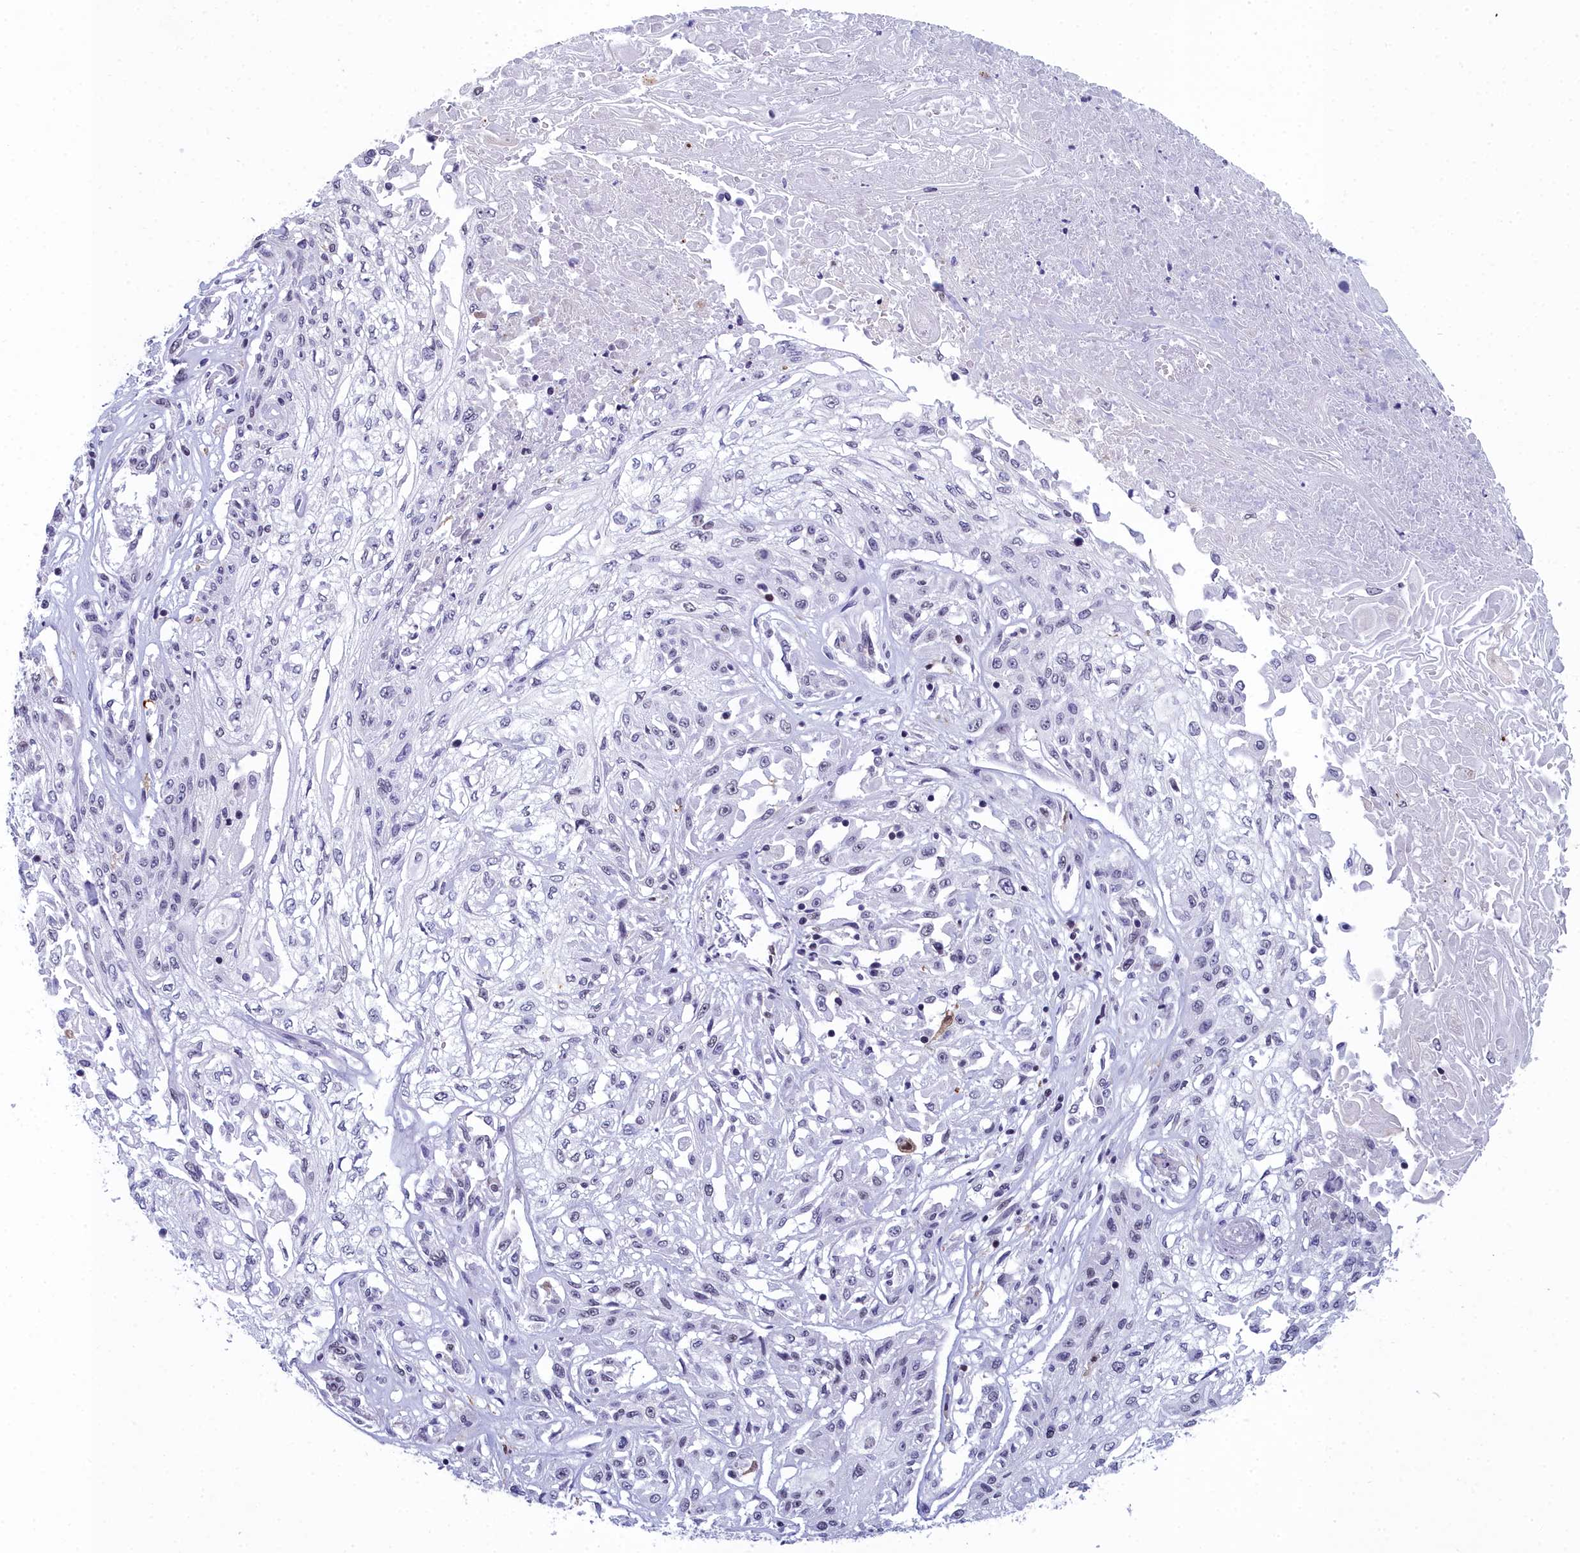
{"staining": {"intensity": "negative", "quantity": "none", "location": "none"}, "tissue": "skin cancer", "cell_type": "Tumor cells", "image_type": "cancer", "snomed": [{"axis": "morphology", "description": "Squamous cell carcinoma, NOS"}, {"axis": "morphology", "description": "Squamous cell carcinoma, metastatic, NOS"}, {"axis": "topography", "description": "Skin"}, {"axis": "topography", "description": "Lymph node"}], "caption": "Skin squamous cell carcinoma was stained to show a protein in brown. There is no significant expression in tumor cells. (Immunohistochemistry, brightfield microscopy, high magnification).", "gene": "CCDC97", "patient": {"sex": "male", "age": 75}}